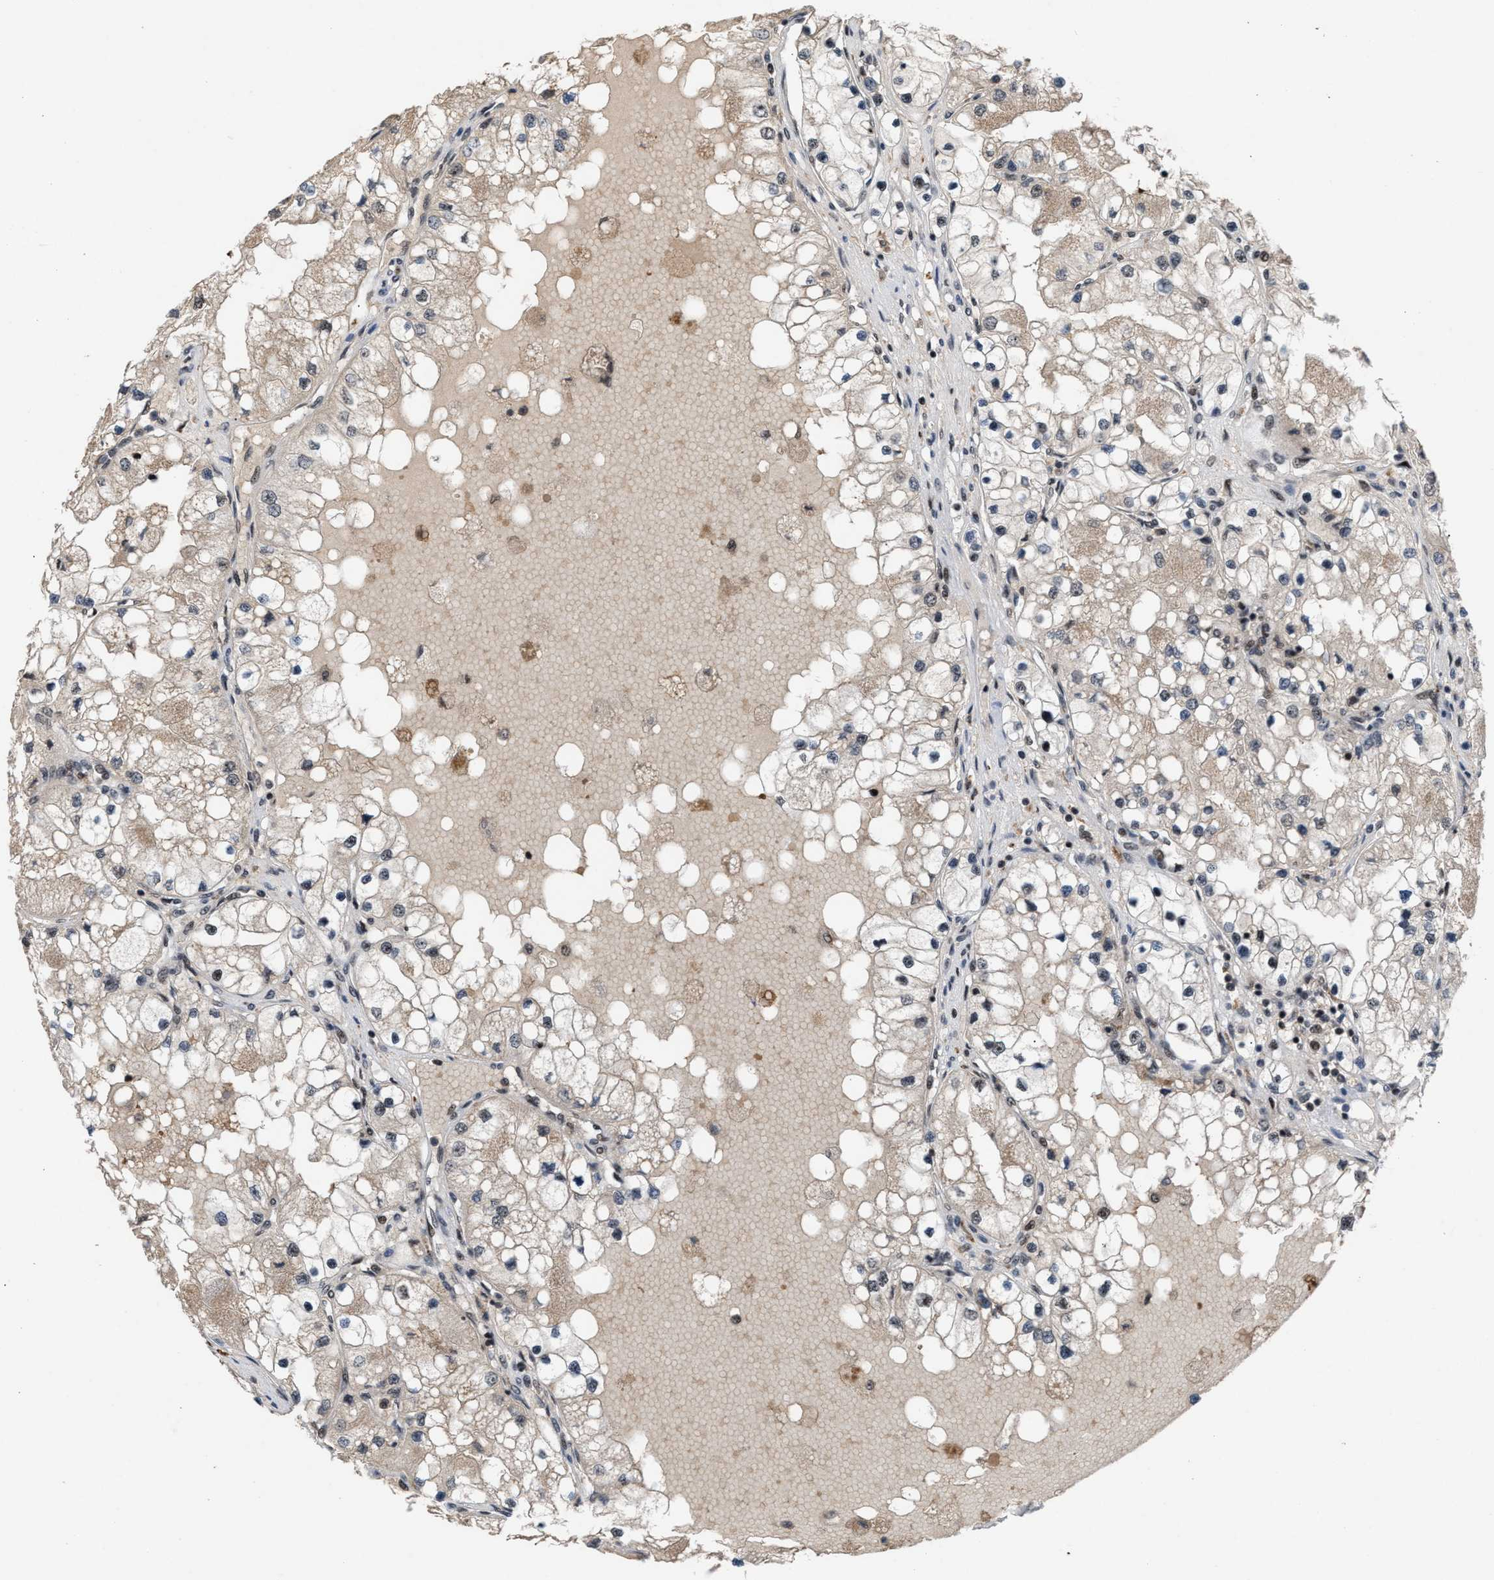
{"staining": {"intensity": "weak", "quantity": ">75%", "location": "cytoplasmic/membranous,nuclear"}, "tissue": "renal cancer", "cell_type": "Tumor cells", "image_type": "cancer", "snomed": [{"axis": "morphology", "description": "Adenocarcinoma, NOS"}, {"axis": "topography", "description": "Kidney"}], "caption": "Protein staining demonstrates weak cytoplasmic/membranous and nuclear staining in about >75% of tumor cells in adenocarcinoma (renal). (brown staining indicates protein expression, while blue staining denotes nuclei).", "gene": "PRPF4", "patient": {"sex": "male", "age": 68}}